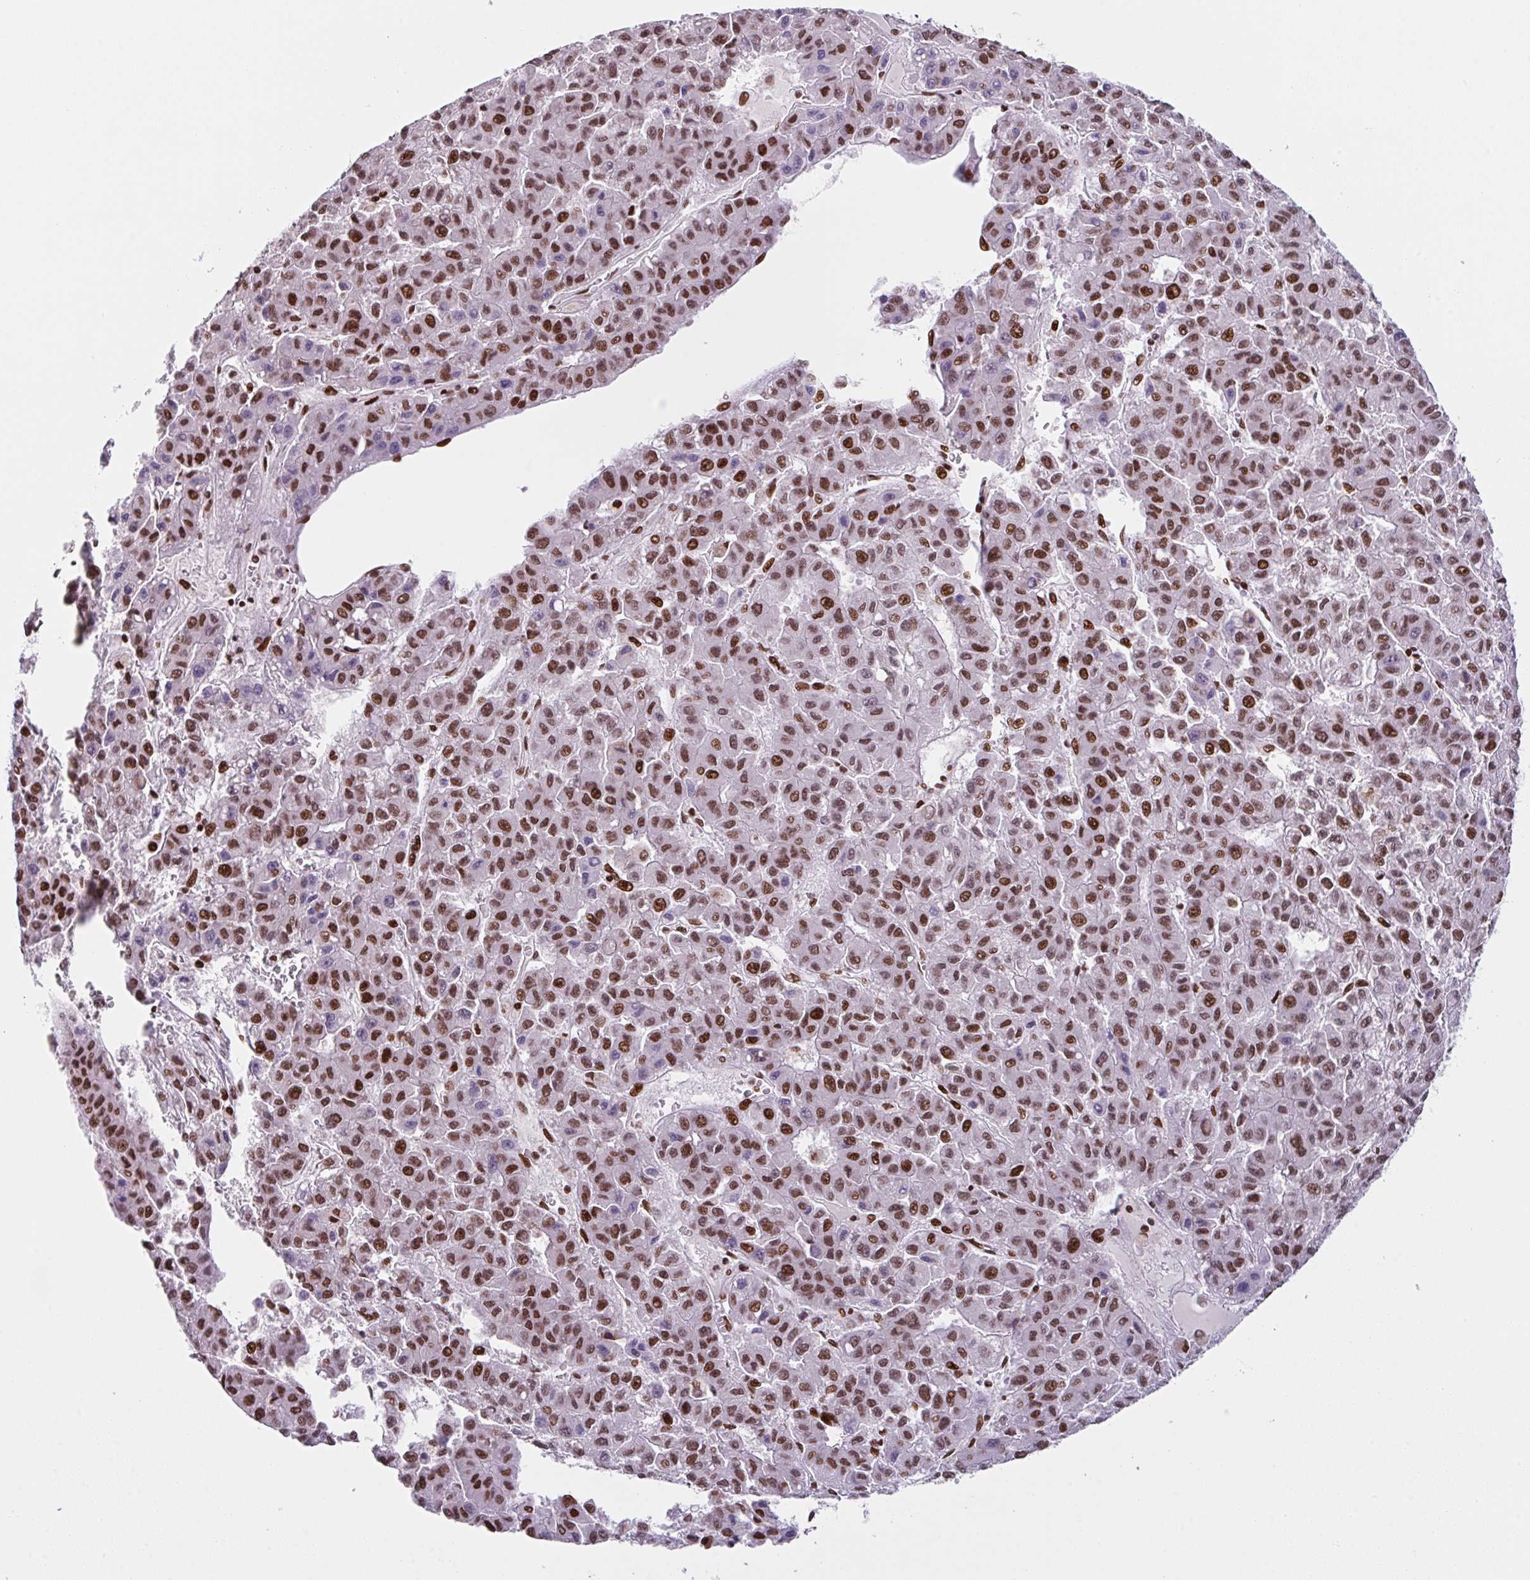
{"staining": {"intensity": "strong", "quantity": ">75%", "location": "nuclear"}, "tissue": "liver cancer", "cell_type": "Tumor cells", "image_type": "cancer", "snomed": [{"axis": "morphology", "description": "Carcinoma, Hepatocellular, NOS"}, {"axis": "topography", "description": "Liver"}], "caption": "Protein analysis of hepatocellular carcinoma (liver) tissue shows strong nuclear positivity in approximately >75% of tumor cells. The staining is performed using DAB brown chromogen to label protein expression. The nuclei are counter-stained blue using hematoxylin.", "gene": "CLP1", "patient": {"sex": "male", "age": 70}}